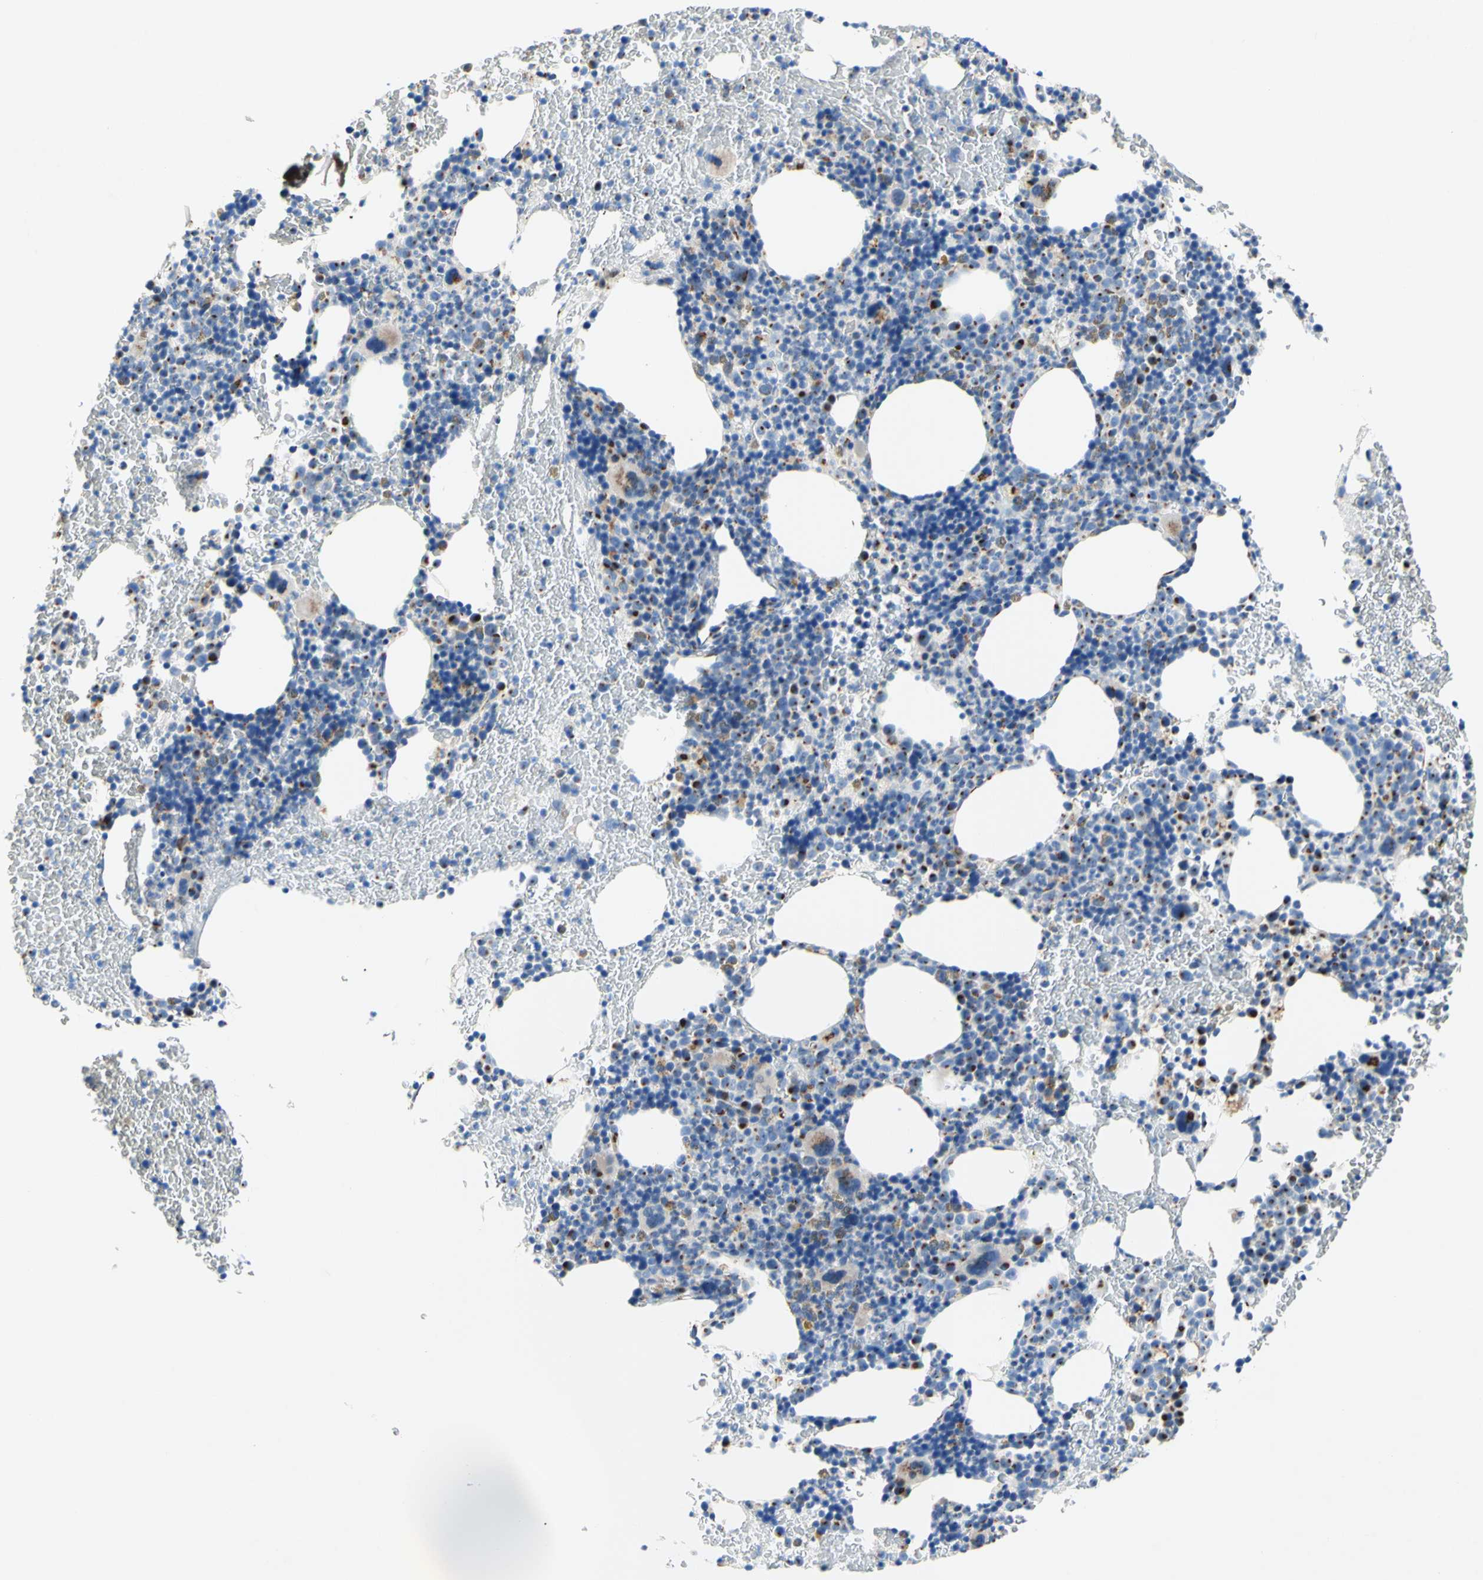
{"staining": {"intensity": "weak", "quantity": "25%-75%", "location": "cytoplasmic/membranous"}, "tissue": "bone marrow", "cell_type": "Hematopoietic cells", "image_type": "normal", "snomed": [{"axis": "morphology", "description": "Normal tissue, NOS"}, {"axis": "morphology", "description": "Inflammation, NOS"}, {"axis": "topography", "description": "Bone marrow"}], "caption": "A micrograph of human bone marrow stained for a protein demonstrates weak cytoplasmic/membranous brown staining in hematopoietic cells.", "gene": "GALNT2", "patient": {"sex": "male", "age": 72}}